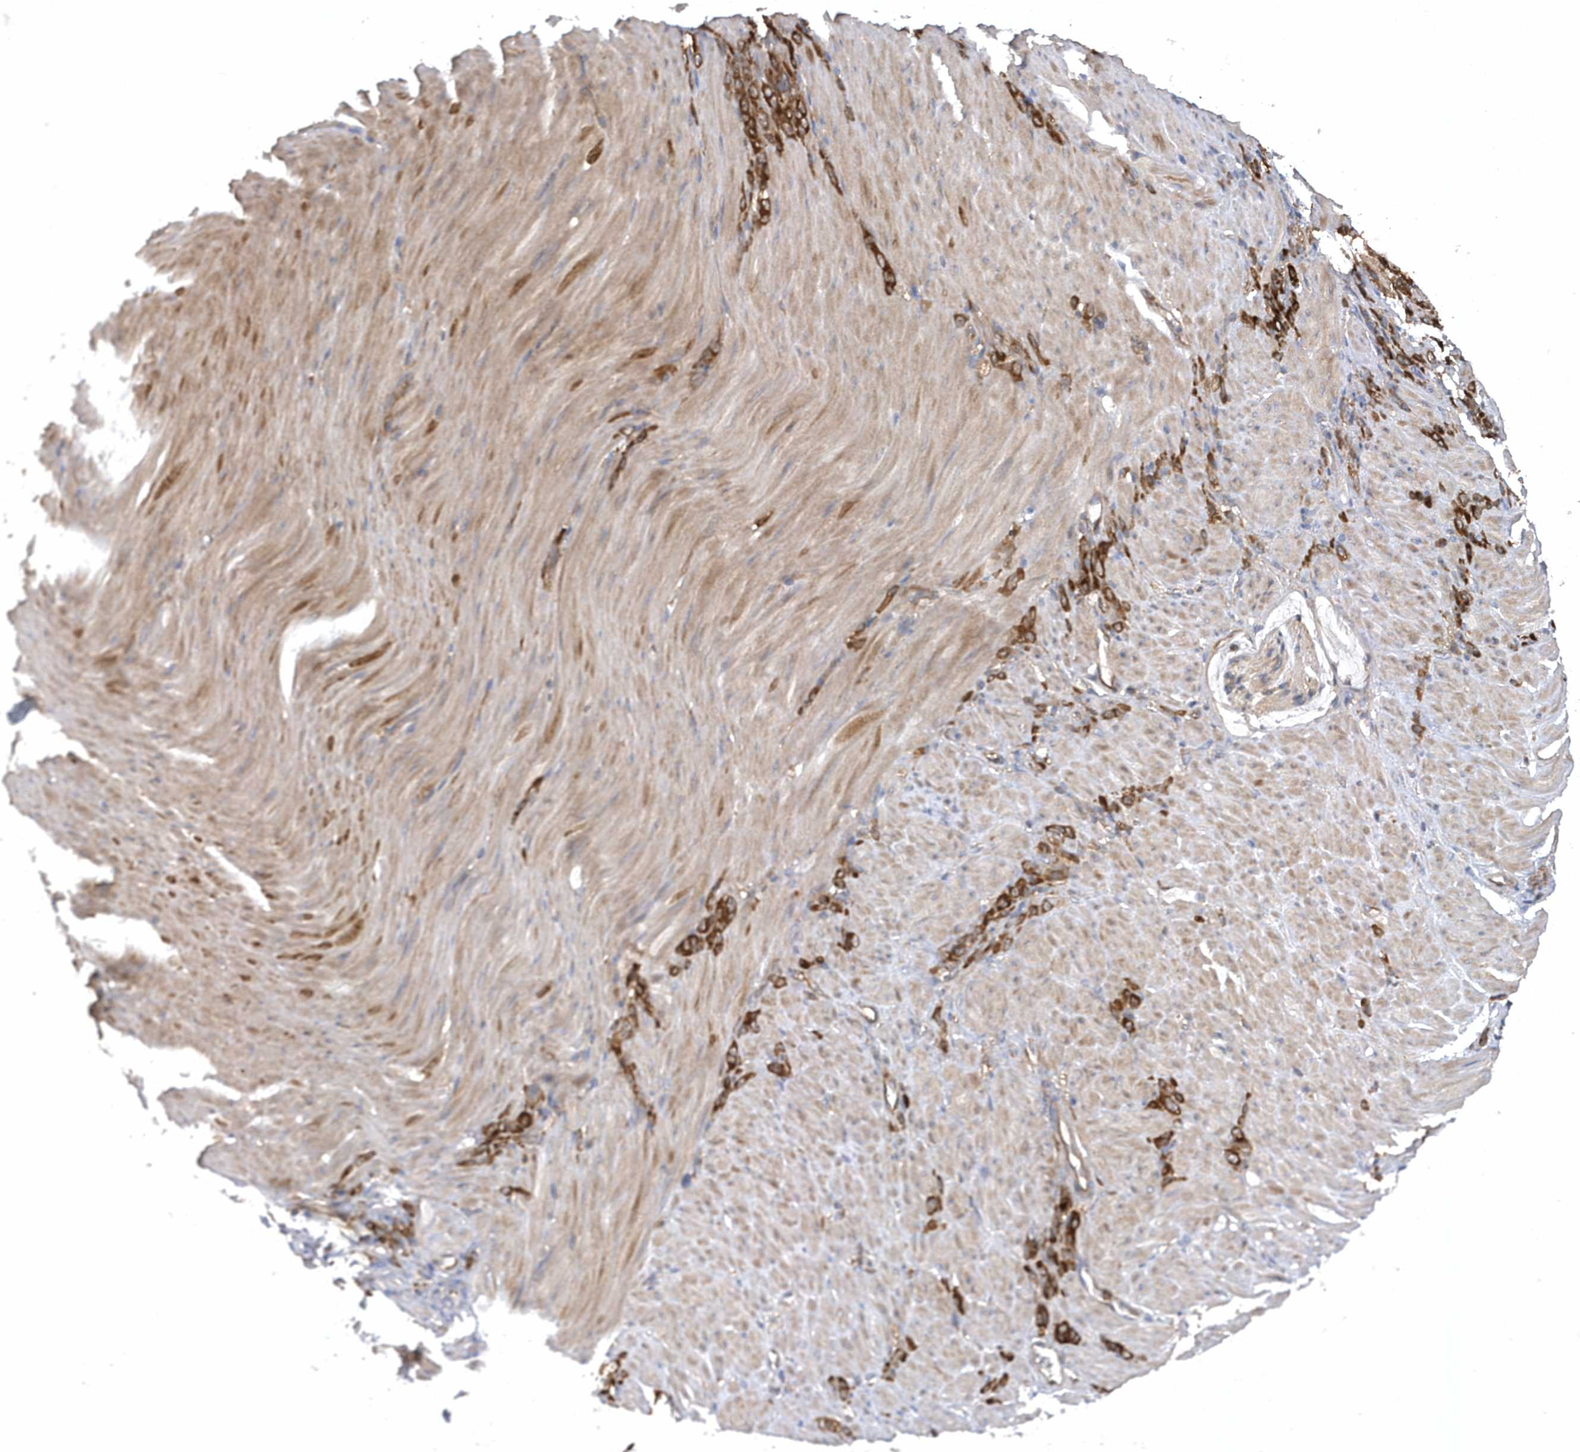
{"staining": {"intensity": "strong", "quantity": ">75%", "location": "cytoplasmic/membranous"}, "tissue": "stomach cancer", "cell_type": "Tumor cells", "image_type": "cancer", "snomed": [{"axis": "morphology", "description": "Normal tissue, NOS"}, {"axis": "morphology", "description": "Adenocarcinoma, NOS"}, {"axis": "topography", "description": "Stomach"}], "caption": "Immunohistochemistry (IHC) micrograph of neoplastic tissue: stomach cancer (adenocarcinoma) stained using immunohistochemistry shows high levels of strong protein expression localized specifically in the cytoplasmic/membranous of tumor cells, appearing as a cytoplasmic/membranous brown color.", "gene": "PAICS", "patient": {"sex": "male", "age": 82}}